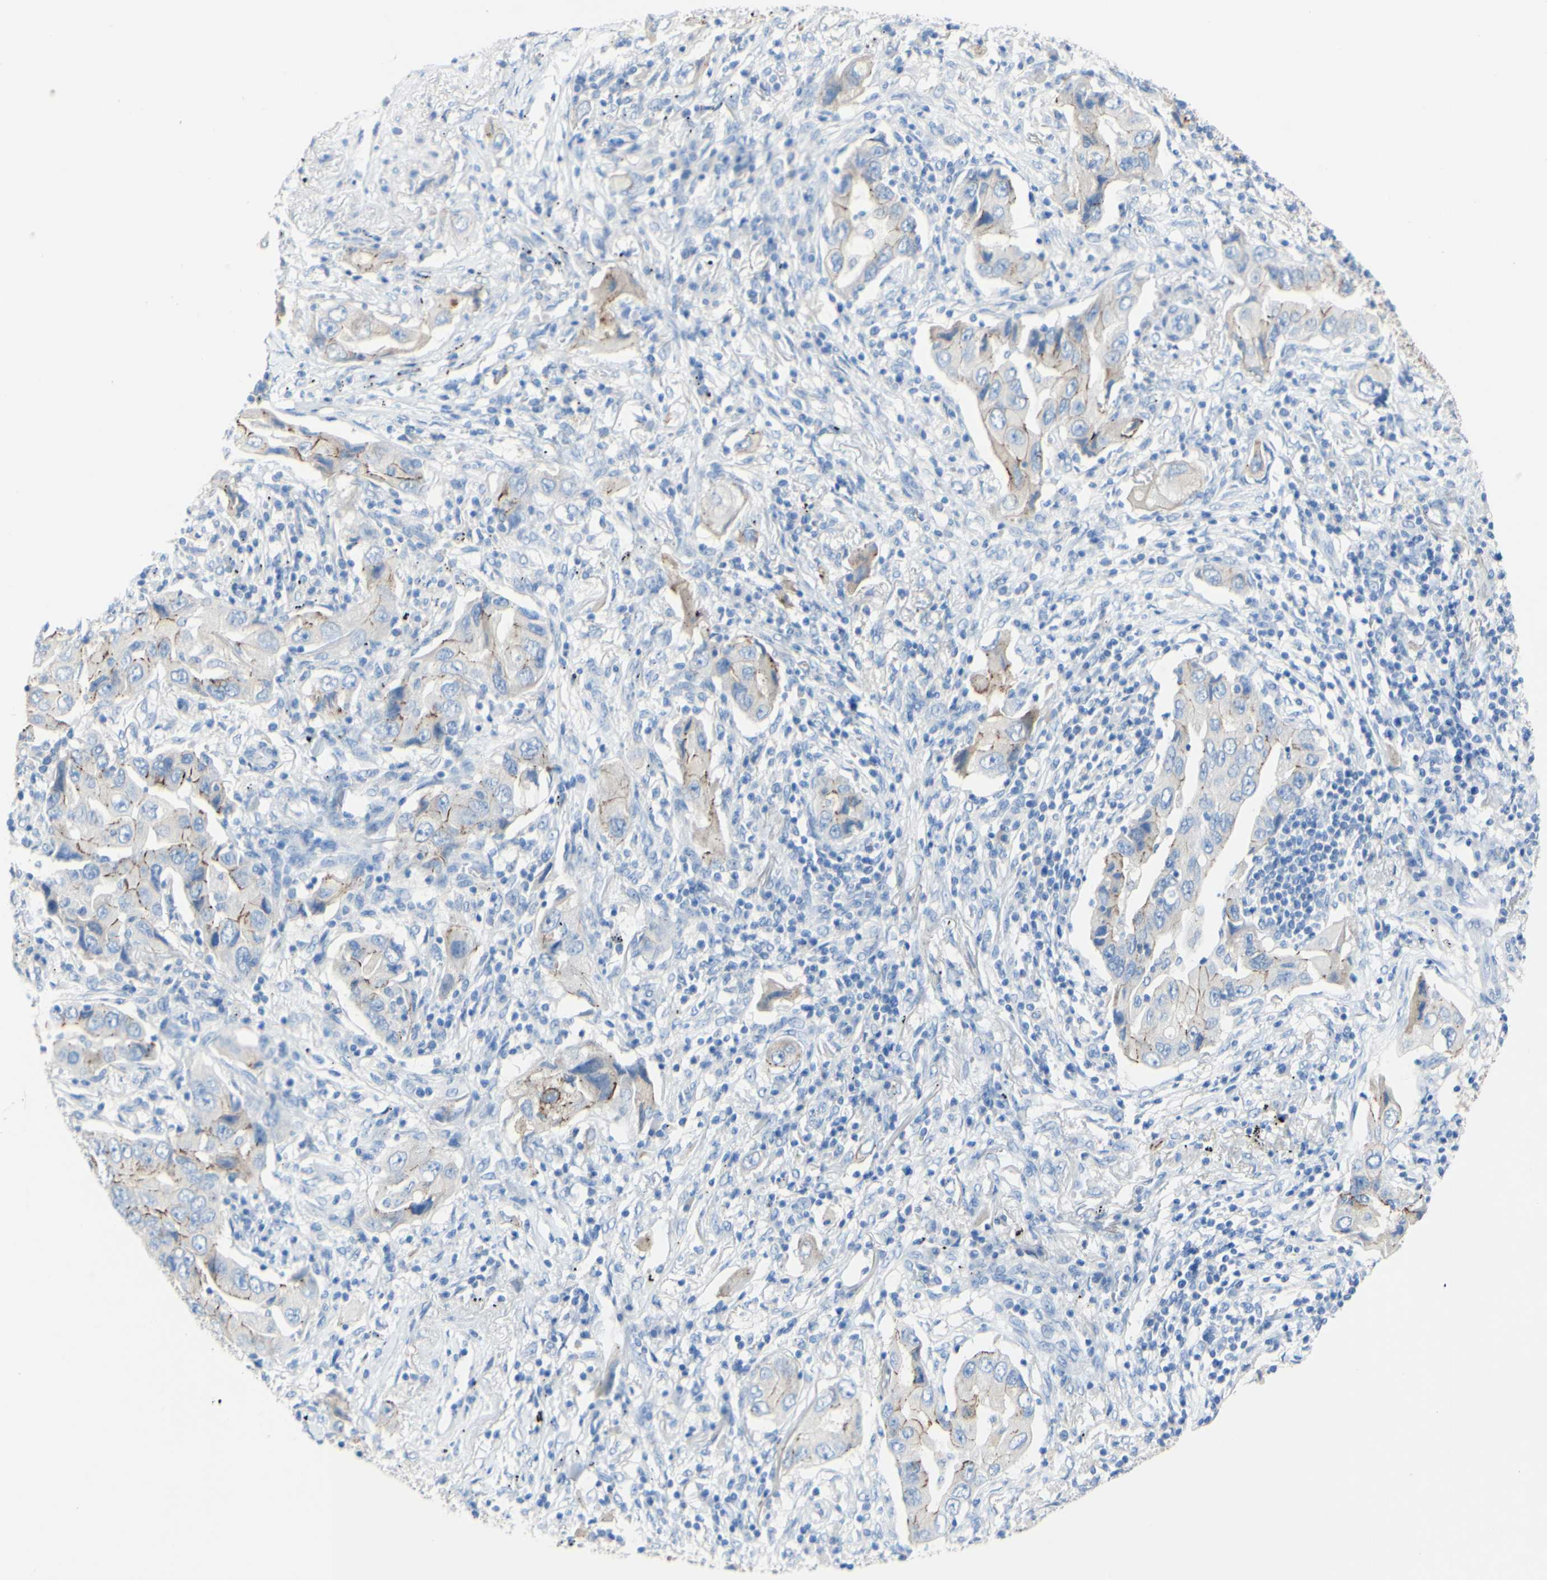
{"staining": {"intensity": "moderate", "quantity": "25%-75%", "location": "cytoplasmic/membranous"}, "tissue": "lung cancer", "cell_type": "Tumor cells", "image_type": "cancer", "snomed": [{"axis": "morphology", "description": "Adenocarcinoma, NOS"}, {"axis": "topography", "description": "Lung"}], "caption": "This is a photomicrograph of immunohistochemistry (IHC) staining of lung cancer, which shows moderate positivity in the cytoplasmic/membranous of tumor cells.", "gene": "DSC2", "patient": {"sex": "female", "age": 65}}